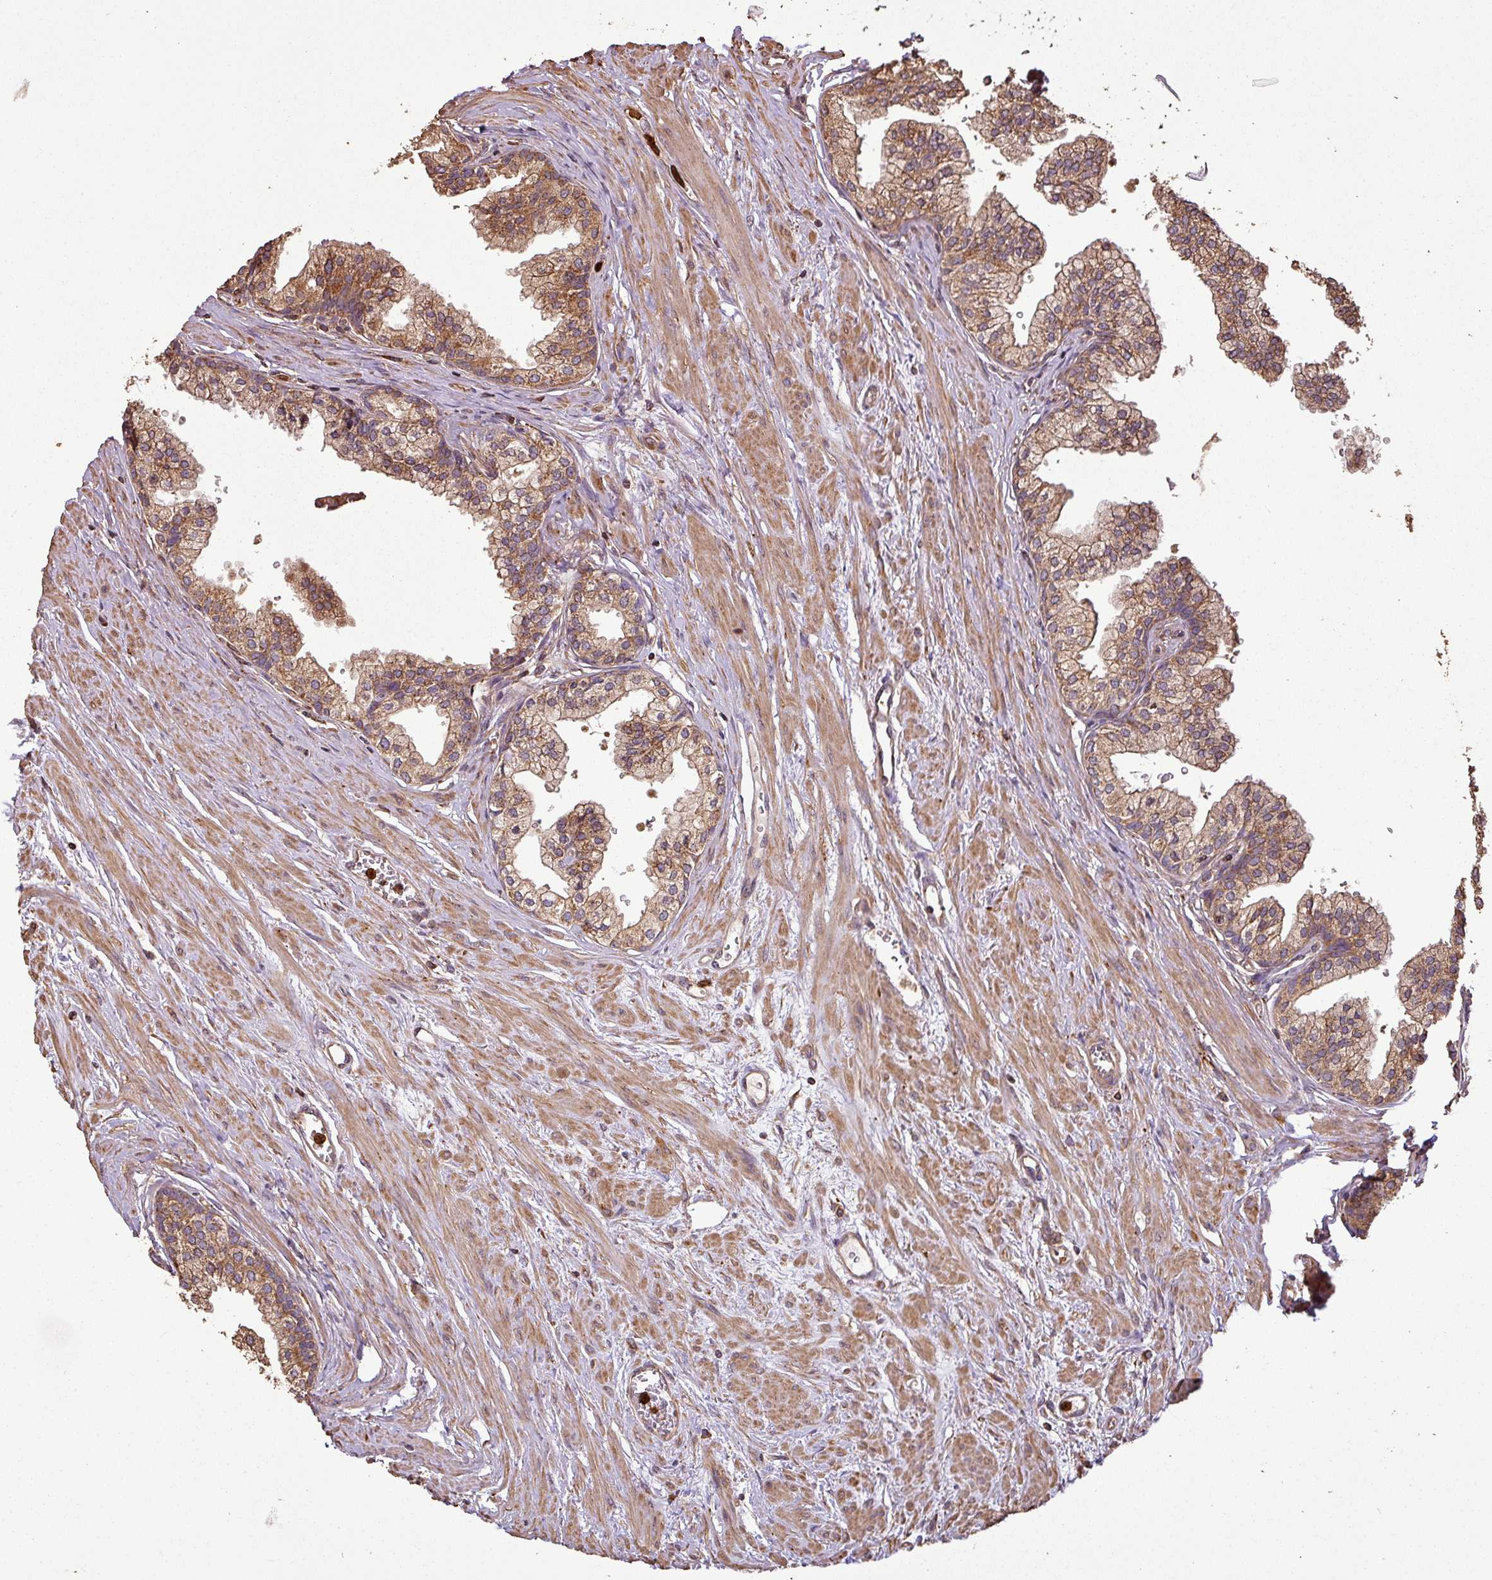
{"staining": {"intensity": "moderate", "quantity": ">75%", "location": "cytoplasmic/membranous"}, "tissue": "prostate", "cell_type": "Glandular cells", "image_type": "normal", "snomed": [{"axis": "morphology", "description": "Normal tissue, NOS"}, {"axis": "topography", "description": "Prostate"}], "caption": "A micrograph of human prostate stained for a protein displays moderate cytoplasmic/membranous brown staining in glandular cells.", "gene": "PLEKHM1", "patient": {"sex": "male", "age": 60}}